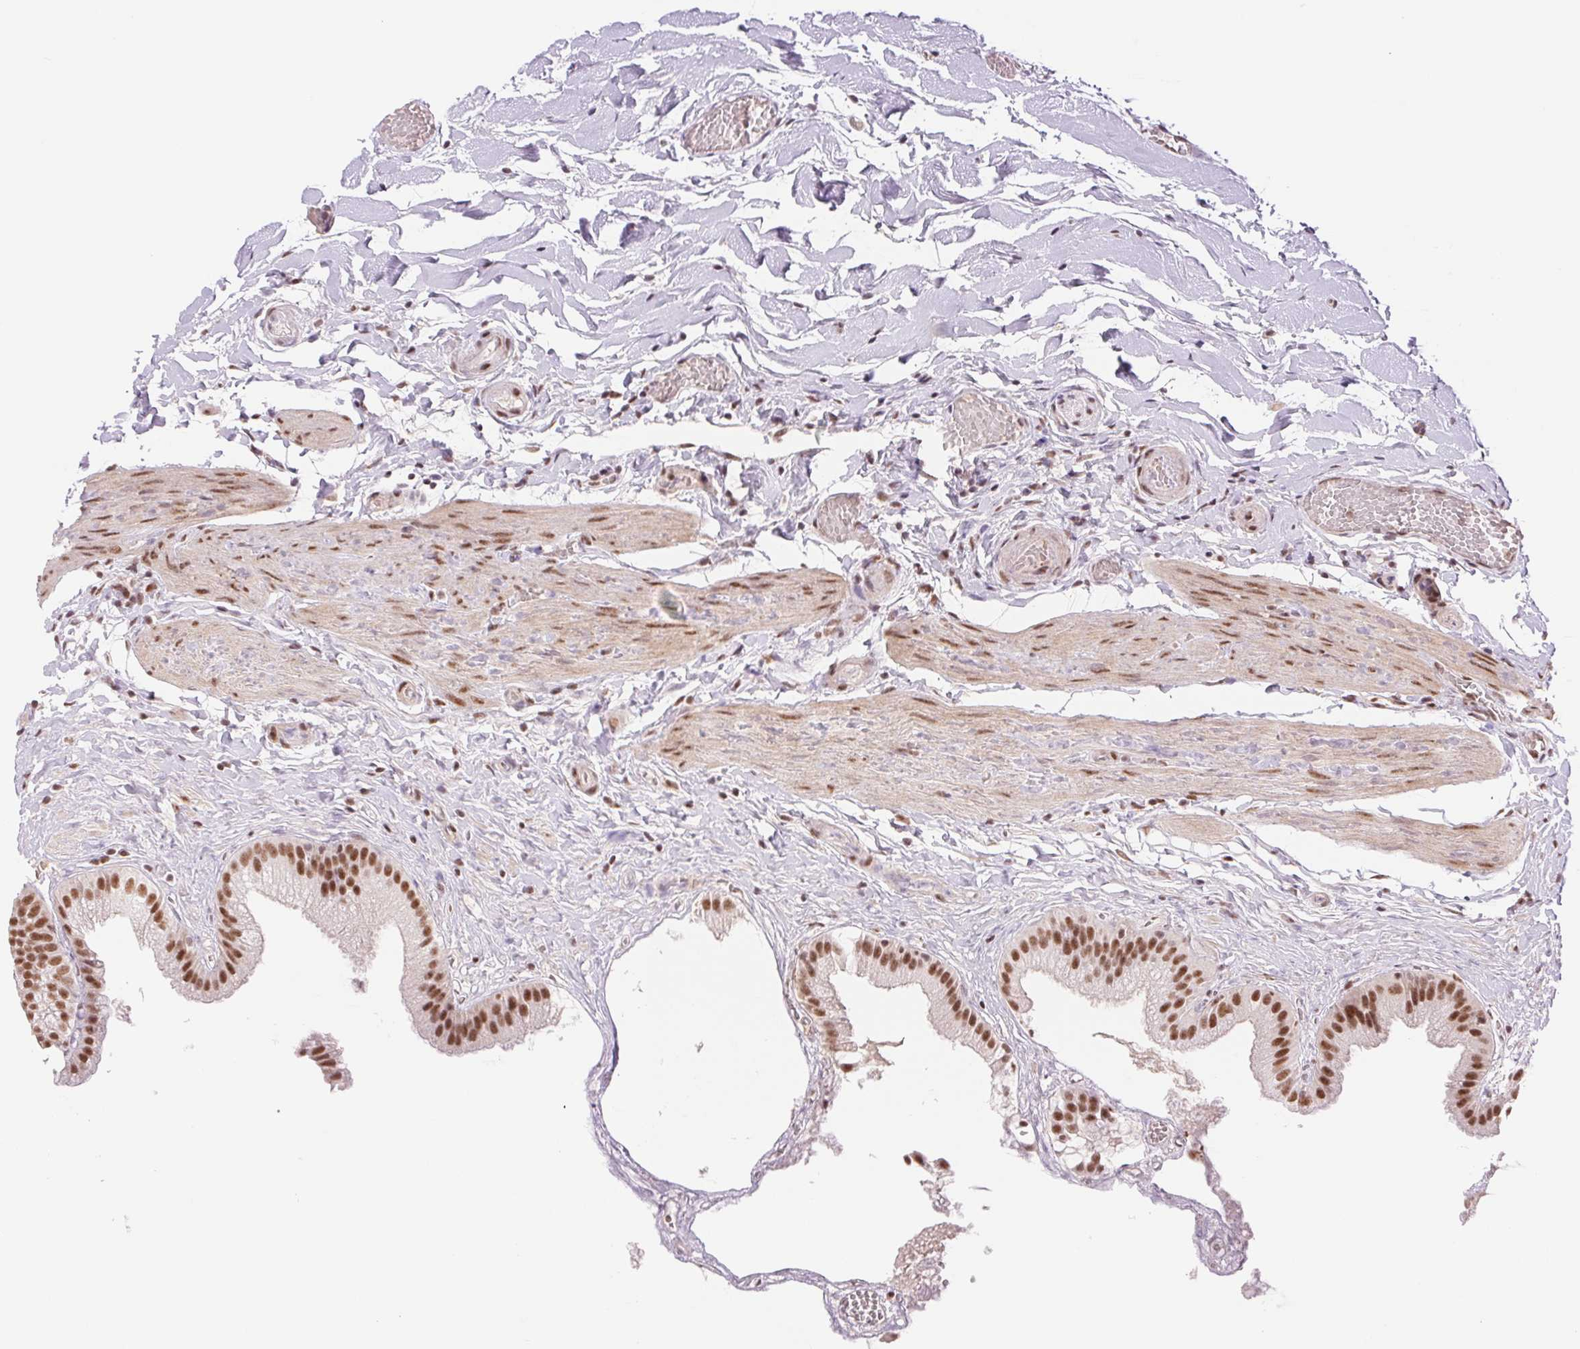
{"staining": {"intensity": "strong", "quantity": ">75%", "location": "nuclear"}, "tissue": "gallbladder", "cell_type": "Glandular cells", "image_type": "normal", "snomed": [{"axis": "morphology", "description": "Normal tissue, NOS"}, {"axis": "topography", "description": "Gallbladder"}], "caption": "Gallbladder stained with IHC reveals strong nuclear positivity in approximately >75% of glandular cells. The staining is performed using DAB (3,3'-diaminobenzidine) brown chromogen to label protein expression. The nuclei are counter-stained blue using hematoxylin.", "gene": "SREK1", "patient": {"sex": "female", "age": 63}}